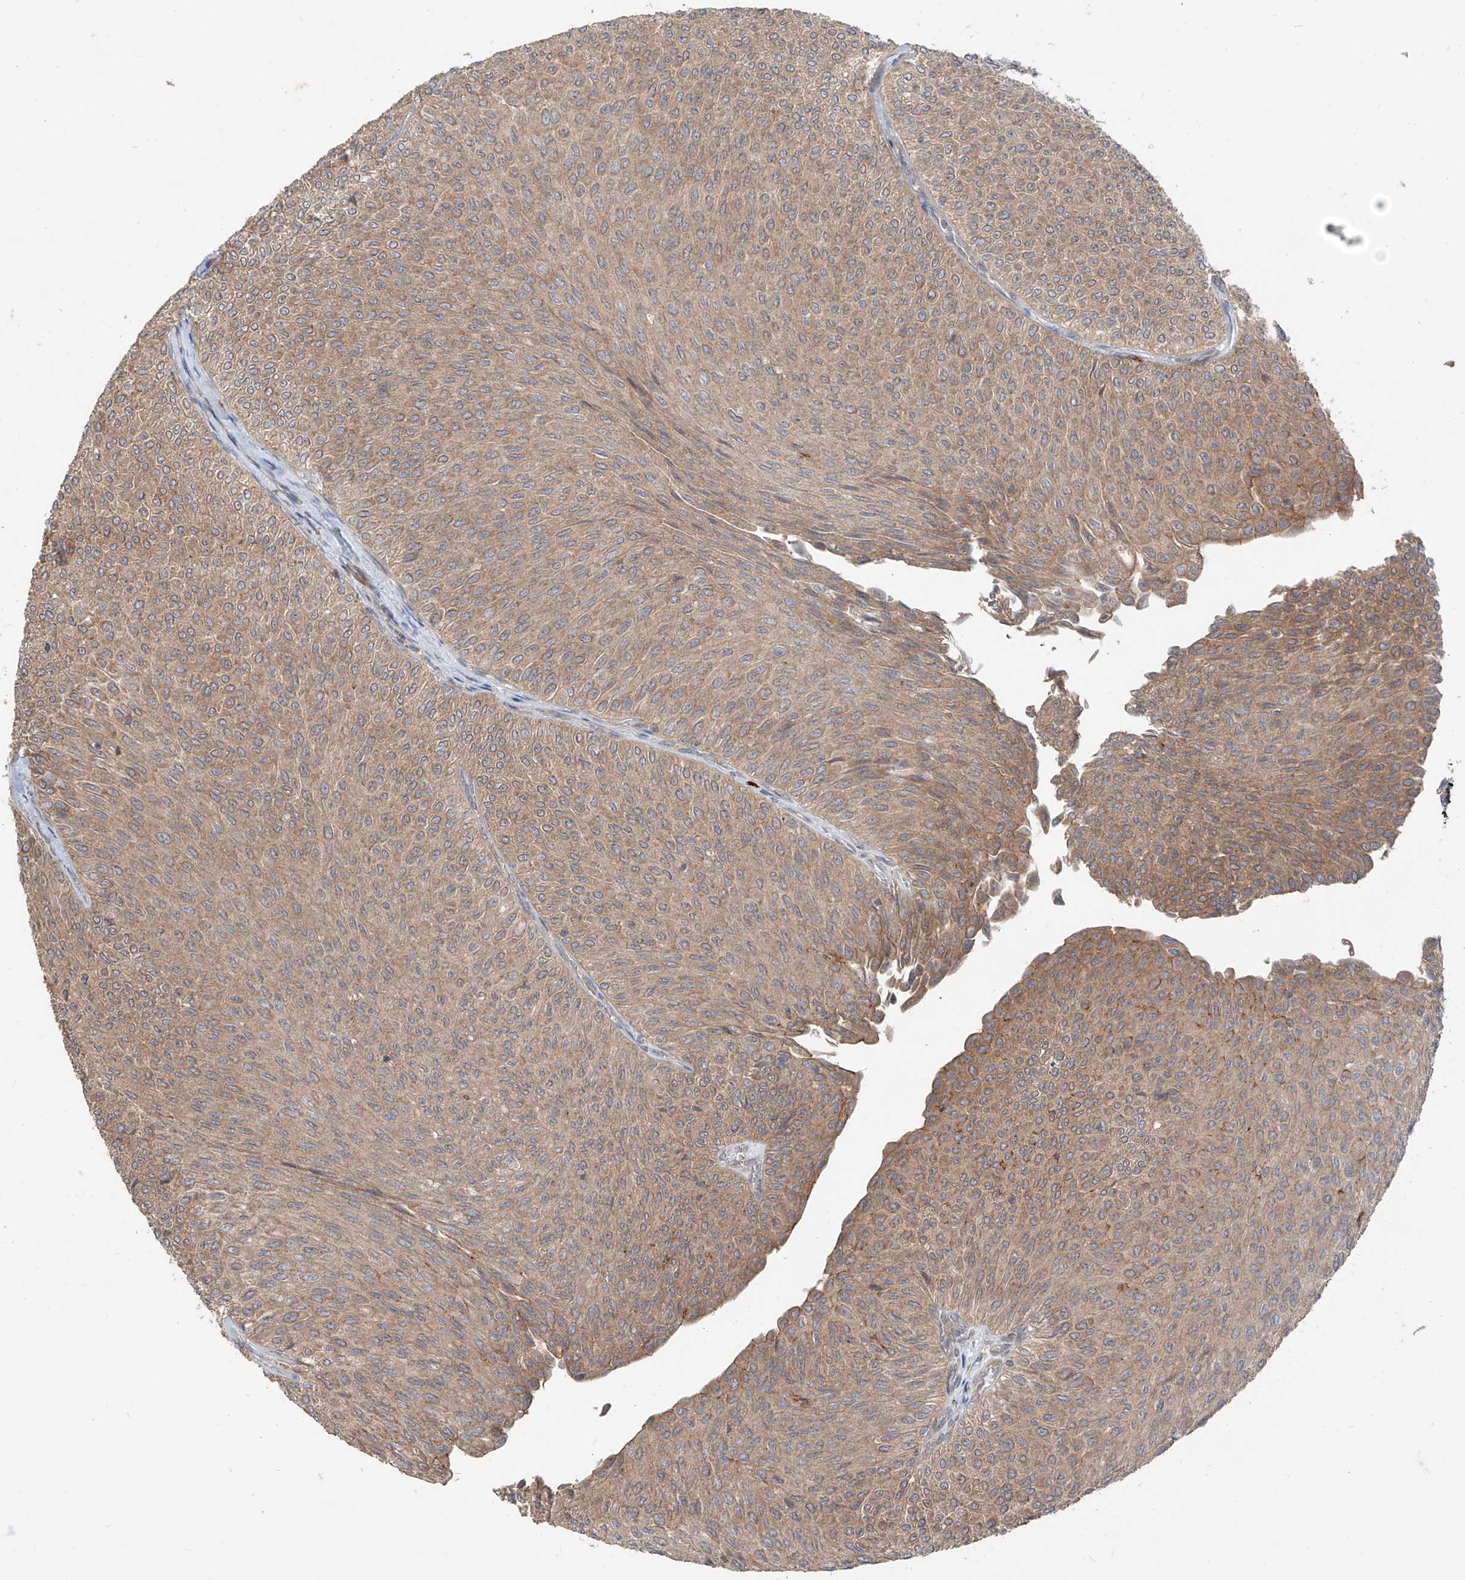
{"staining": {"intensity": "moderate", "quantity": ">75%", "location": "cytoplasmic/membranous"}, "tissue": "urothelial cancer", "cell_type": "Tumor cells", "image_type": "cancer", "snomed": [{"axis": "morphology", "description": "Urothelial carcinoma, Low grade"}, {"axis": "topography", "description": "Urinary bladder"}], "caption": "Approximately >75% of tumor cells in human urothelial cancer display moderate cytoplasmic/membranous protein expression as visualized by brown immunohistochemical staining.", "gene": "MTUS2", "patient": {"sex": "male", "age": 78}}